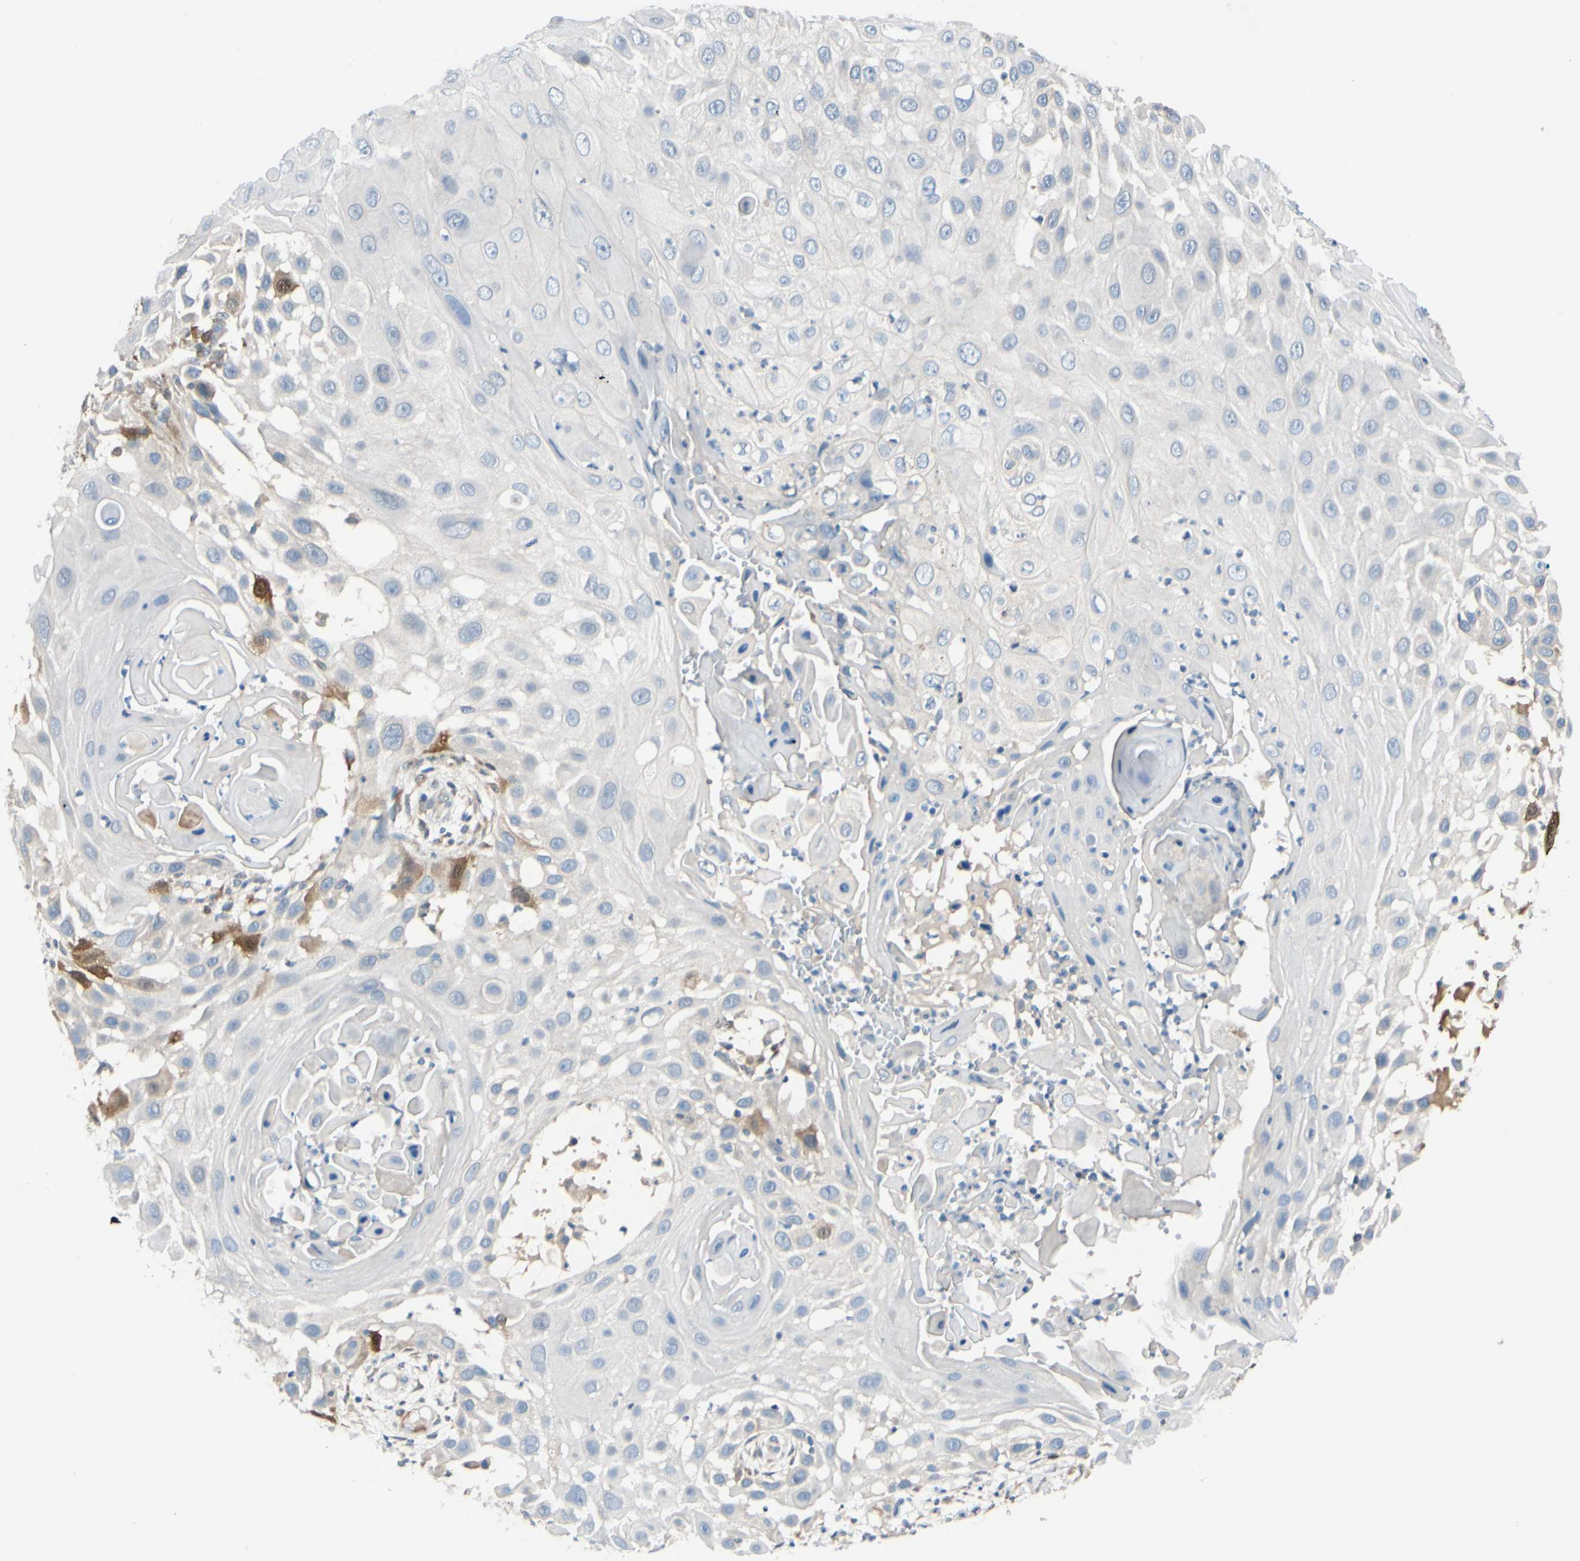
{"staining": {"intensity": "strong", "quantity": "<25%", "location": "cytoplasmic/membranous,nuclear"}, "tissue": "skin cancer", "cell_type": "Tumor cells", "image_type": "cancer", "snomed": [{"axis": "morphology", "description": "Squamous cell carcinoma, NOS"}, {"axis": "topography", "description": "Skin"}], "caption": "Immunohistochemical staining of skin squamous cell carcinoma demonstrates medium levels of strong cytoplasmic/membranous and nuclear staining in approximately <25% of tumor cells. The protein of interest is shown in brown color, while the nuclei are stained blue.", "gene": "PTTG1", "patient": {"sex": "female", "age": 44}}